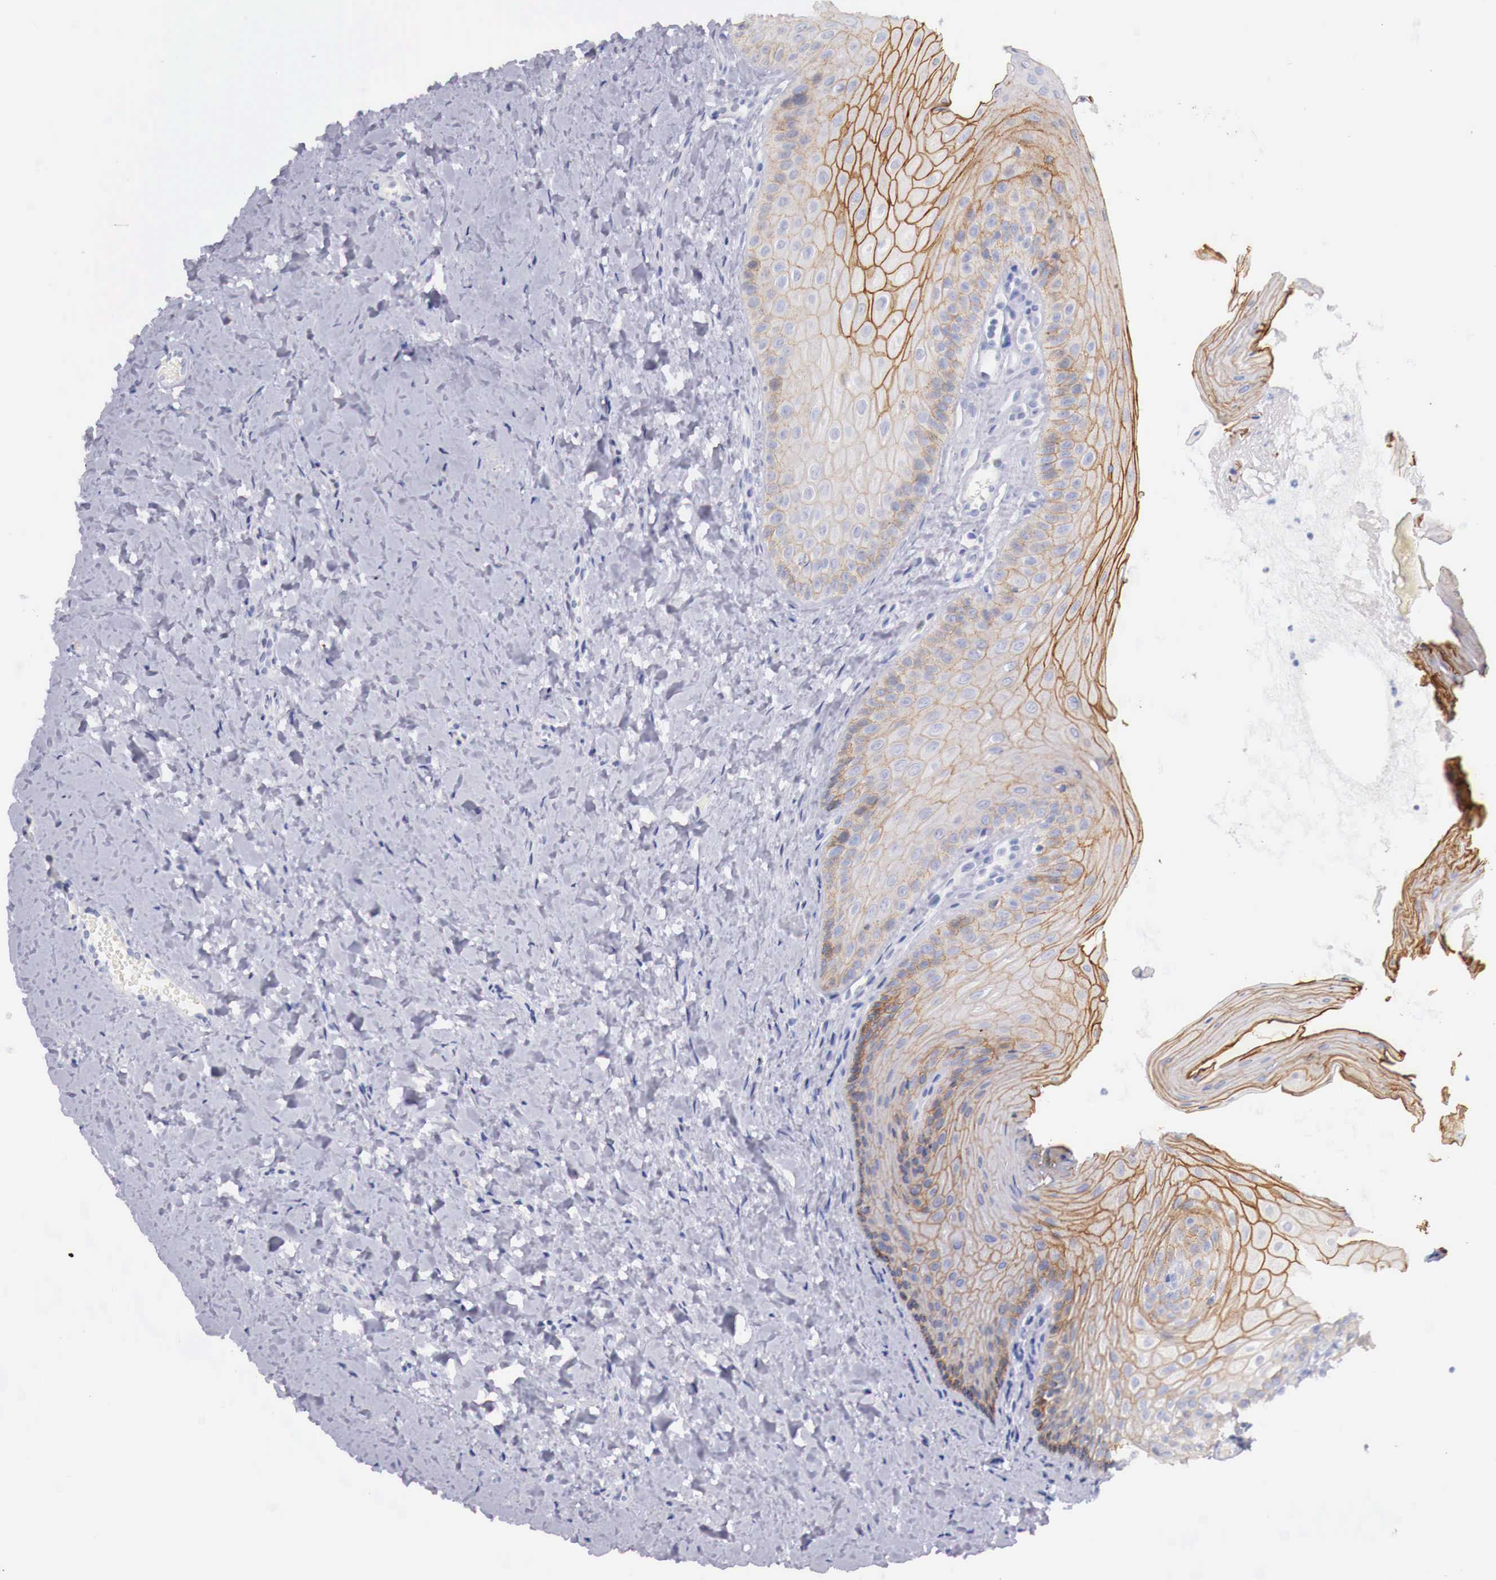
{"staining": {"intensity": "moderate", "quantity": ">75%", "location": "cytoplasmic/membranous"}, "tissue": "oral mucosa", "cell_type": "Squamous epithelial cells", "image_type": "normal", "snomed": [{"axis": "morphology", "description": "Normal tissue, NOS"}, {"axis": "topography", "description": "Oral tissue"}], "caption": "Squamous epithelial cells exhibit moderate cytoplasmic/membranous positivity in about >75% of cells in unremarkable oral mucosa. (IHC, brightfield microscopy, high magnification).", "gene": "ITIH6", "patient": {"sex": "female", "age": 23}}